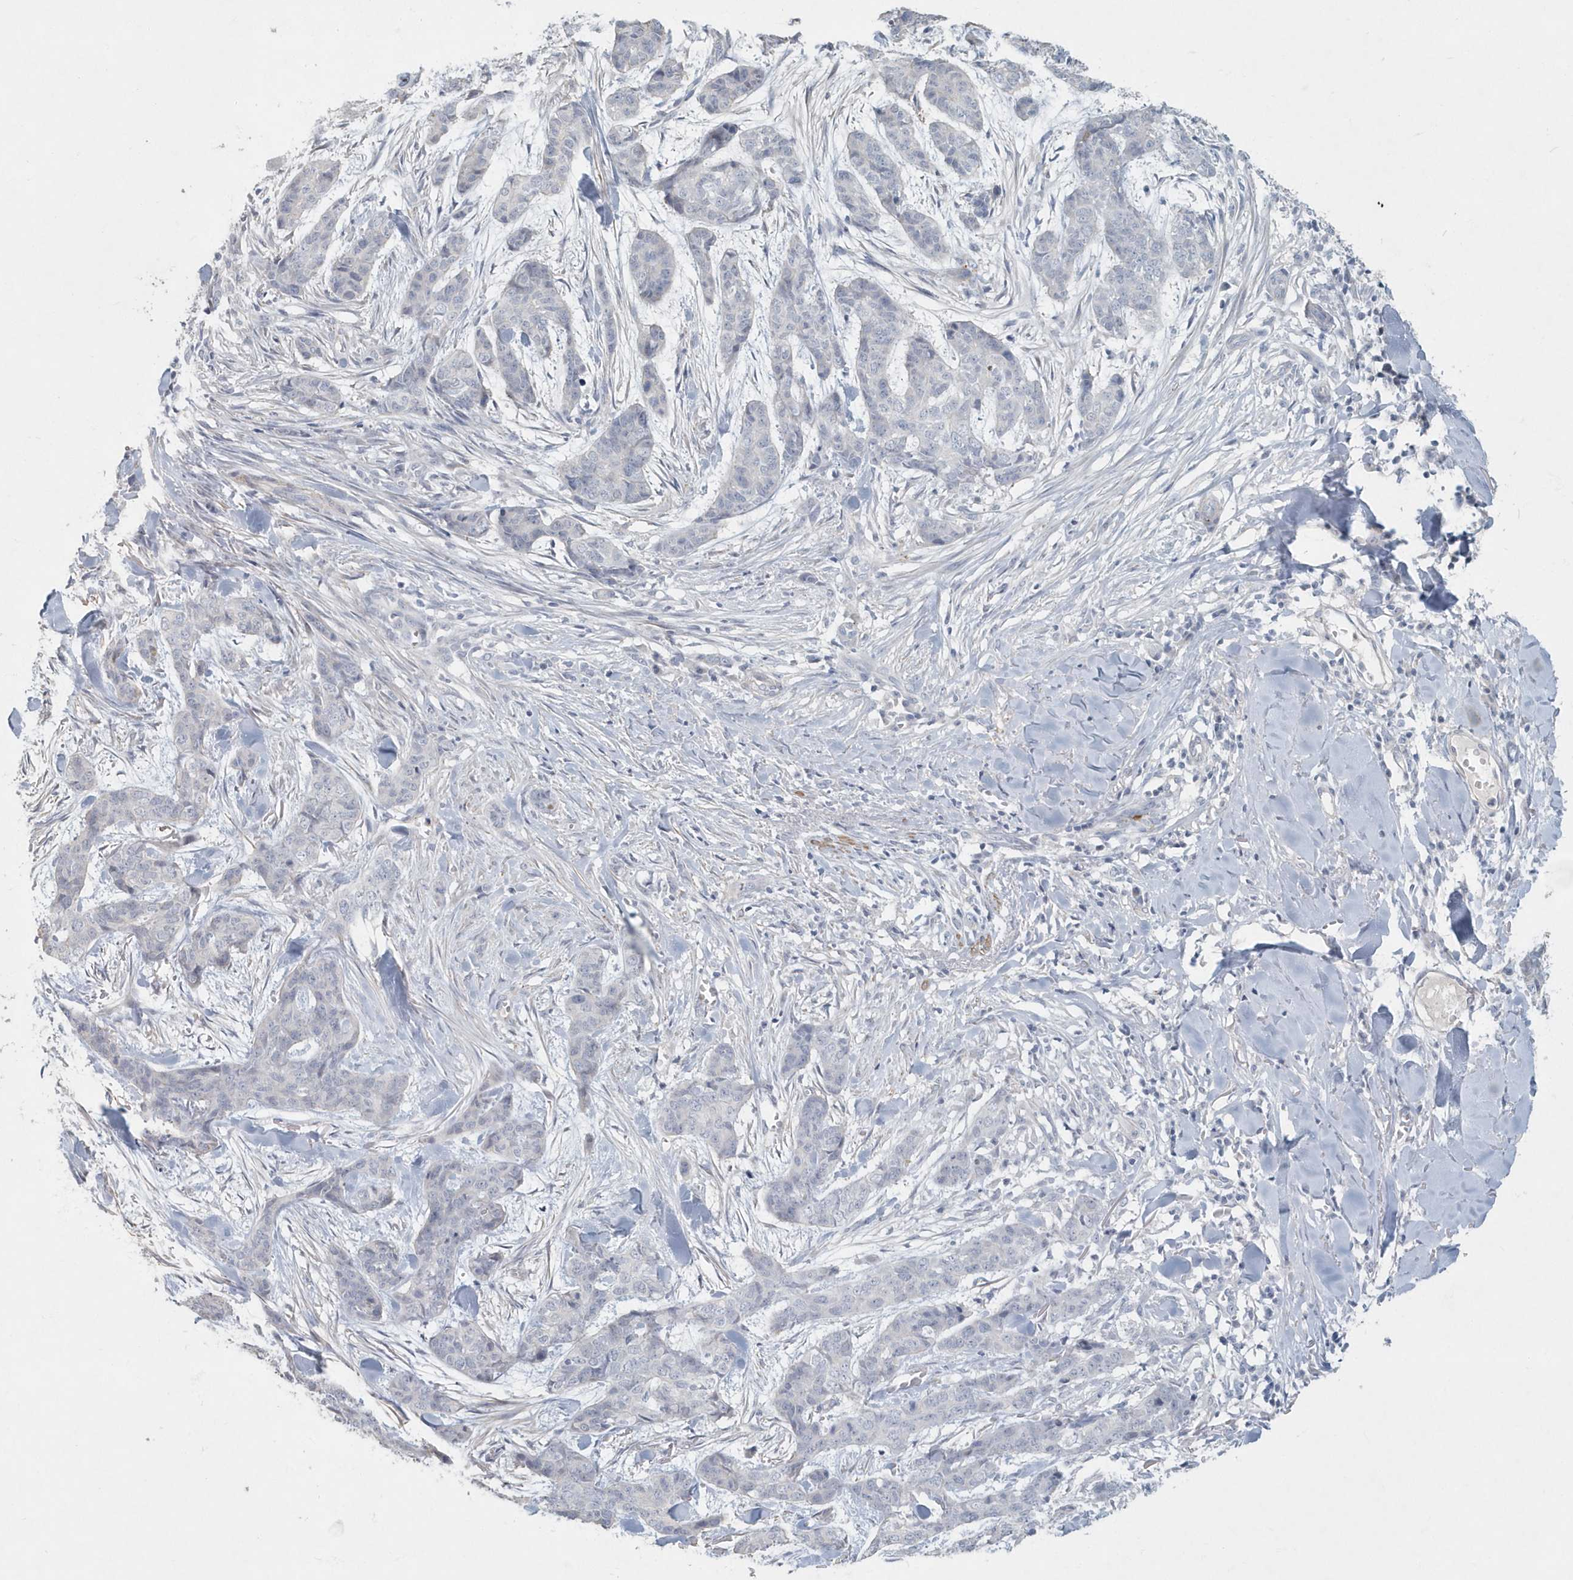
{"staining": {"intensity": "negative", "quantity": "none", "location": "none"}, "tissue": "skin cancer", "cell_type": "Tumor cells", "image_type": "cancer", "snomed": [{"axis": "morphology", "description": "Basal cell carcinoma"}, {"axis": "topography", "description": "Skin"}], "caption": "A high-resolution micrograph shows IHC staining of skin cancer, which reveals no significant expression in tumor cells.", "gene": "MYOT", "patient": {"sex": "female", "age": 64}}